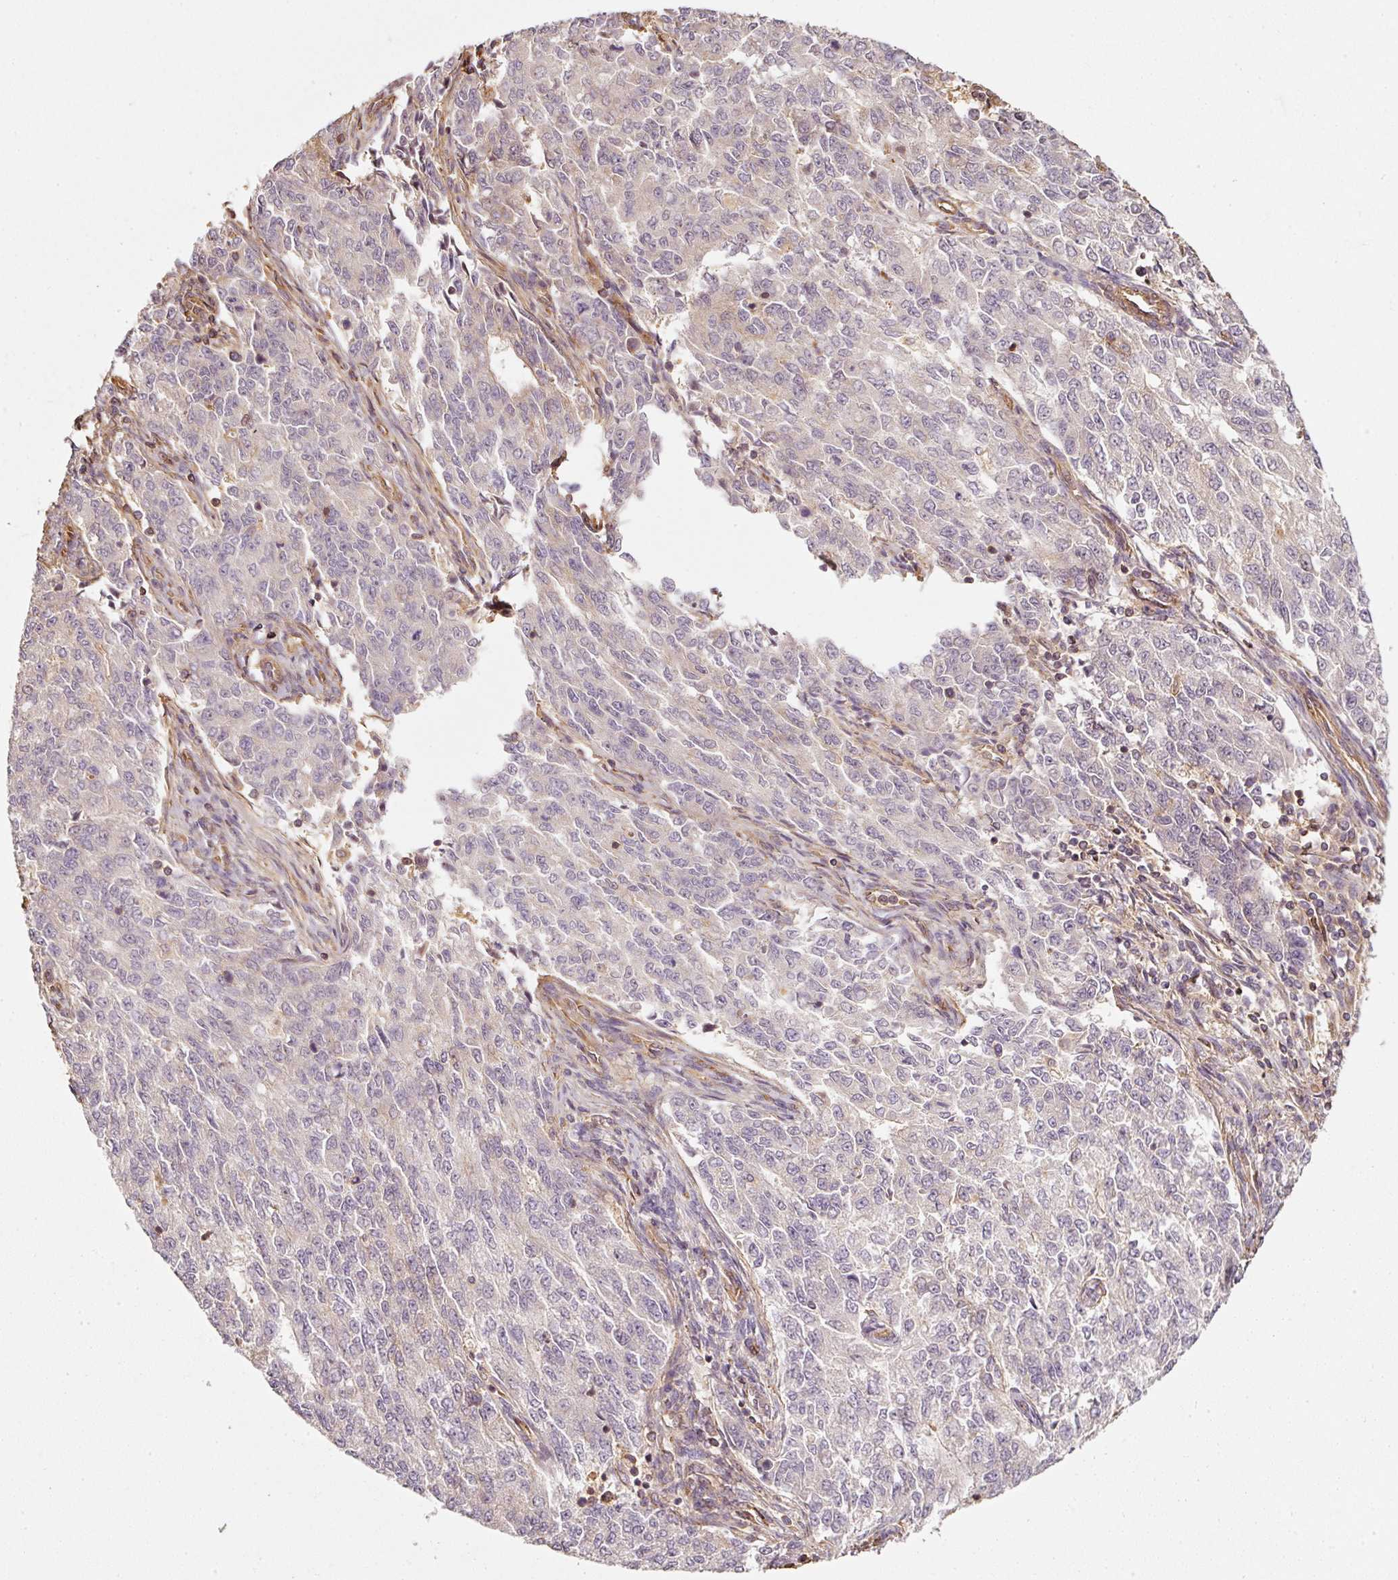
{"staining": {"intensity": "negative", "quantity": "none", "location": "none"}, "tissue": "endometrial cancer", "cell_type": "Tumor cells", "image_type": "cancer", "snomed": [{"axis": "morphology", "description": "Adenocarcinoma, NOS"}, {"axis": "topography", "description": "Endometrium"}], "caption": "Human endometrial cancer stained for a protein using immunohistochemistry shows no staining in tumor cells.", "gene": "CEP95", "patient": {"sex": "female", "age": 50}}